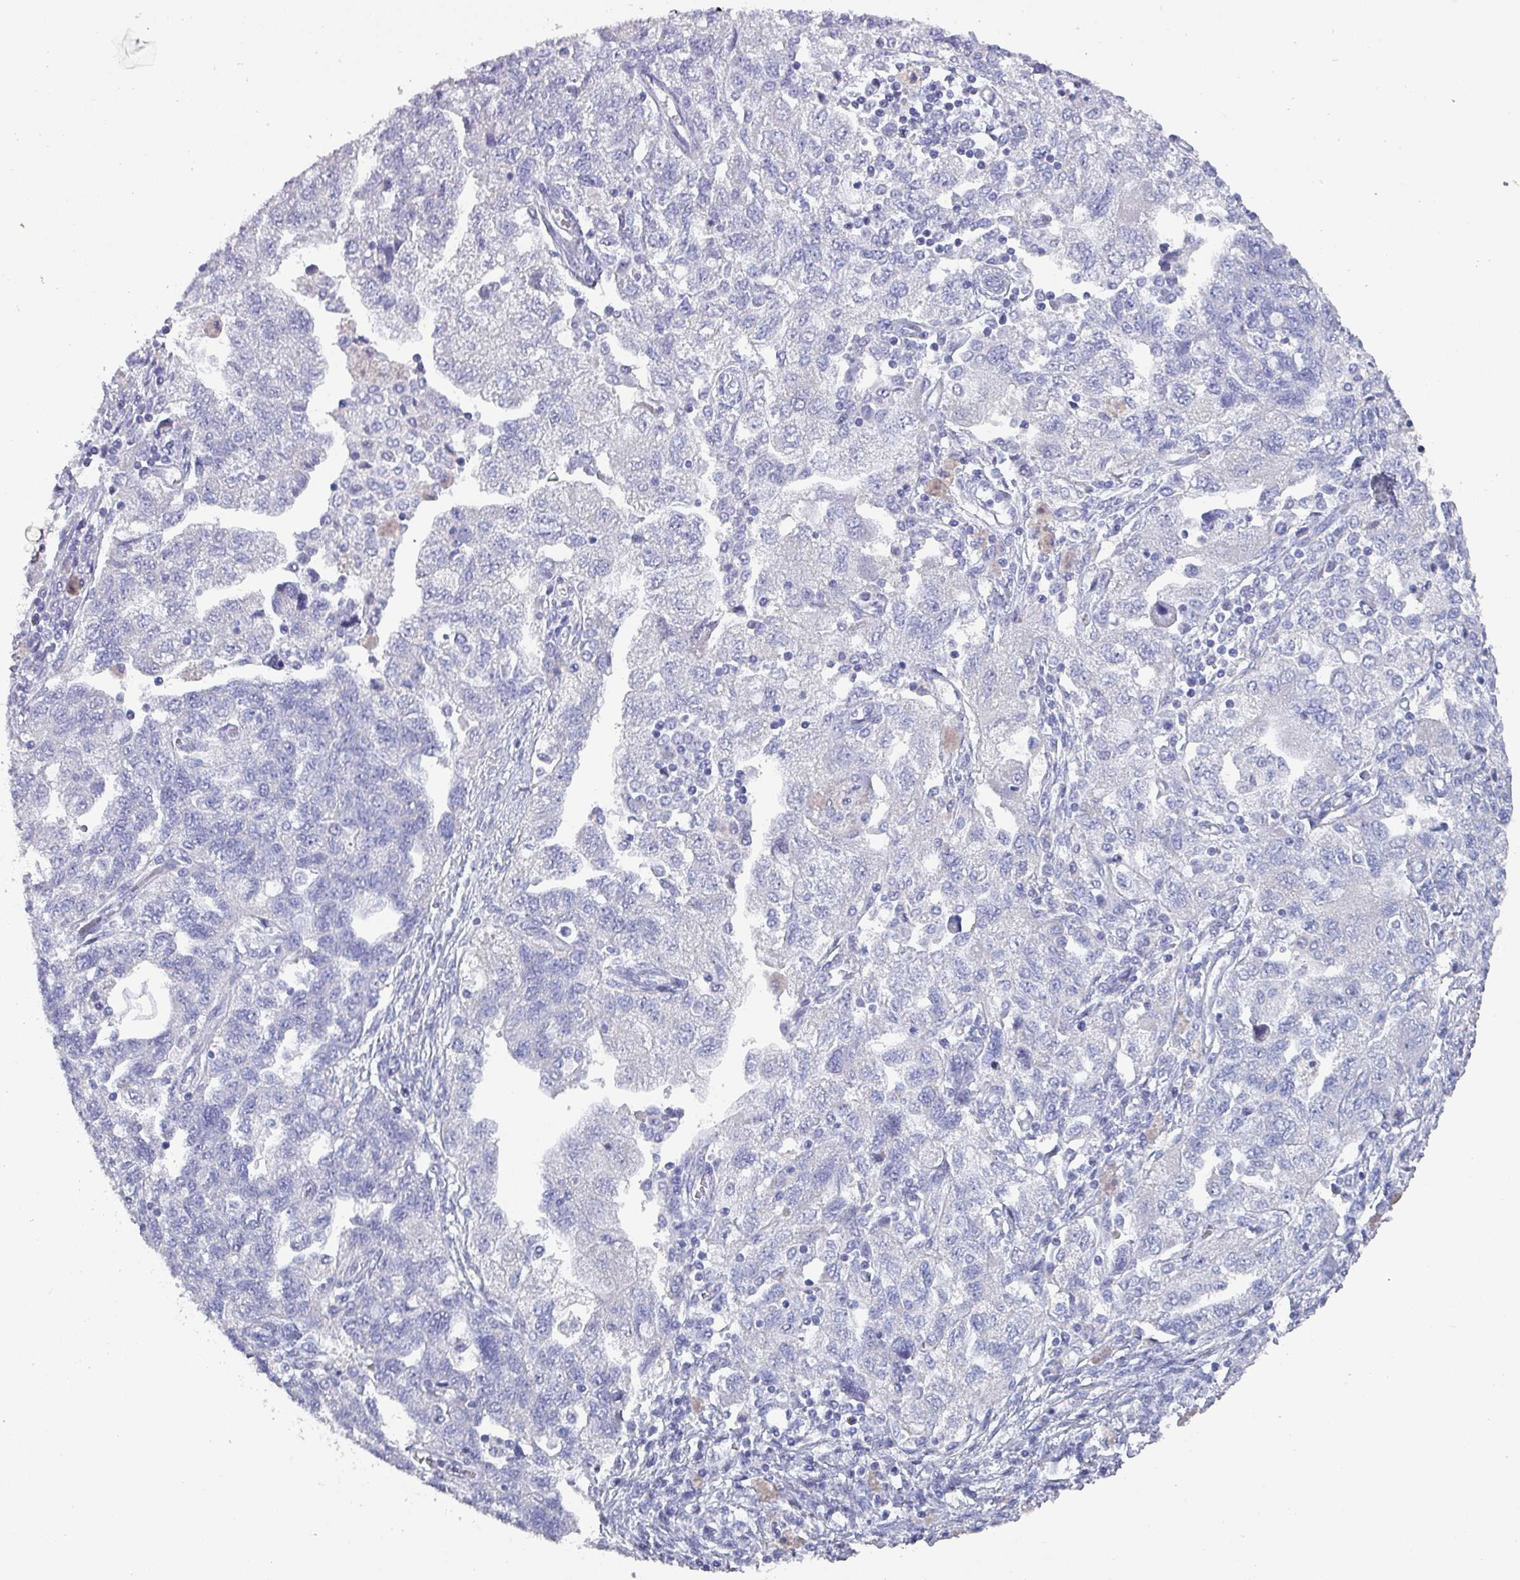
{"staining": {"intensity": "negative", "quantity": "none", "location": "none"}, "tissue": "ovarian cancer", "cell_type": "Tumor cells", "image_type": "cancer", "snomed": [{"axis": "morphology", "description": "Carcinoma, NOS"}, {"axis": "morphology", "description": "Cystadenocarcinoma, serous, NOS"}, {"axis": "topography", "description": "Ovary"}], "caption": "DAB (3,3'-diaminobenzidine) immunohistochemical staining of human serous cystadenocarcinoma (ovarian) shows no significant expression in tumor cells. The staining was performed using DAB (3,3'-diaminobenzidine) to visualize the protein expression in brown, while the nuclei were stained in blue with hematoxylin (Magnification: 20x).", "gene": "INS-IGF2", "patient": {"sex": "female", "age": 69}}